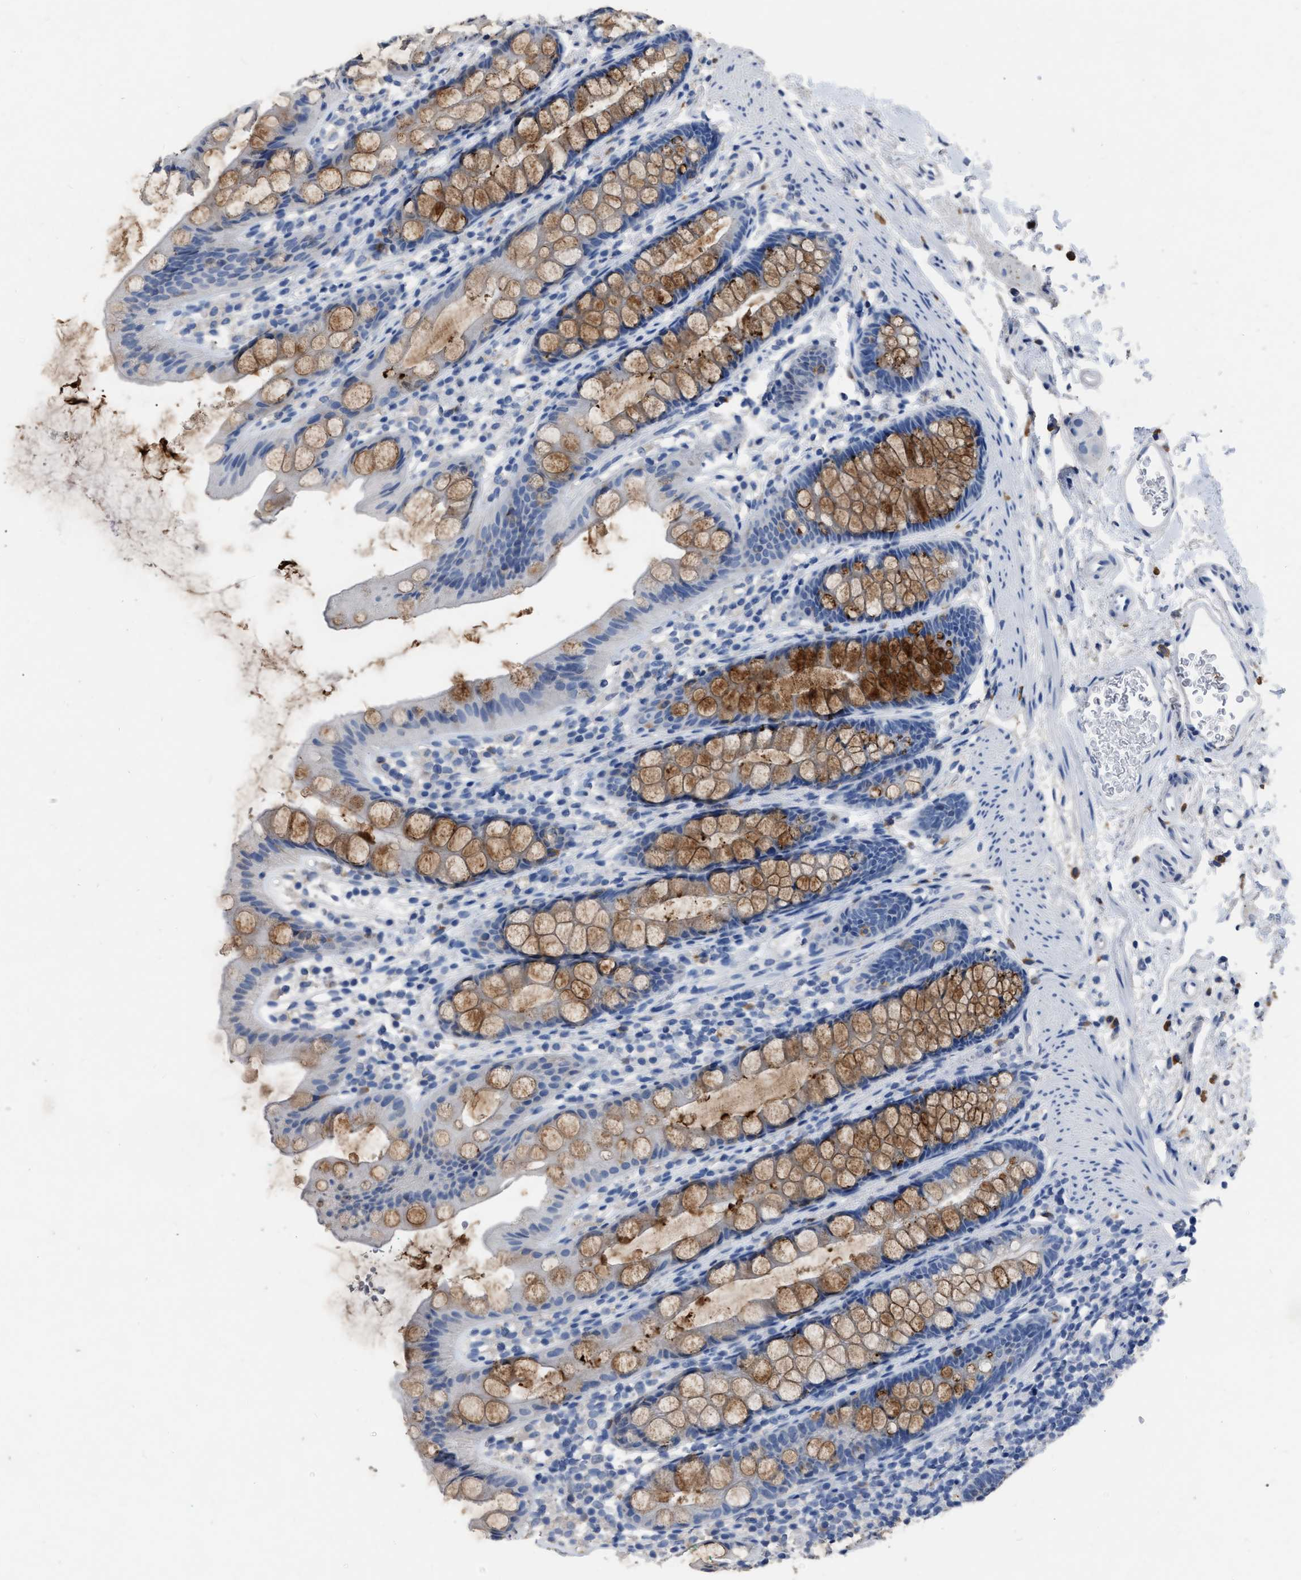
{"staining": {"intensity": "moderate", "quantity": "25%-75%", "location": "cytoplasmic/membranous"}, "tissue": "rectum", "cell_type": "Glandular cells", "image_type": "normal", "snomed": [{"axis": "morphology", "description": "Normal tissue, NOS"}, {"axis": "topography", "description": "Rectum"}], "caption": "Rectum stained for a protein exhibits moderate cytoplasmic/membranous positivity in glandular cells. The staining is performed using DAB brown chromogen to label protein expression. The nuclei are counter-stained blue using hematoxylin.", "gene": "HABP2", "patient": {"sex": "female", "age": 65}}